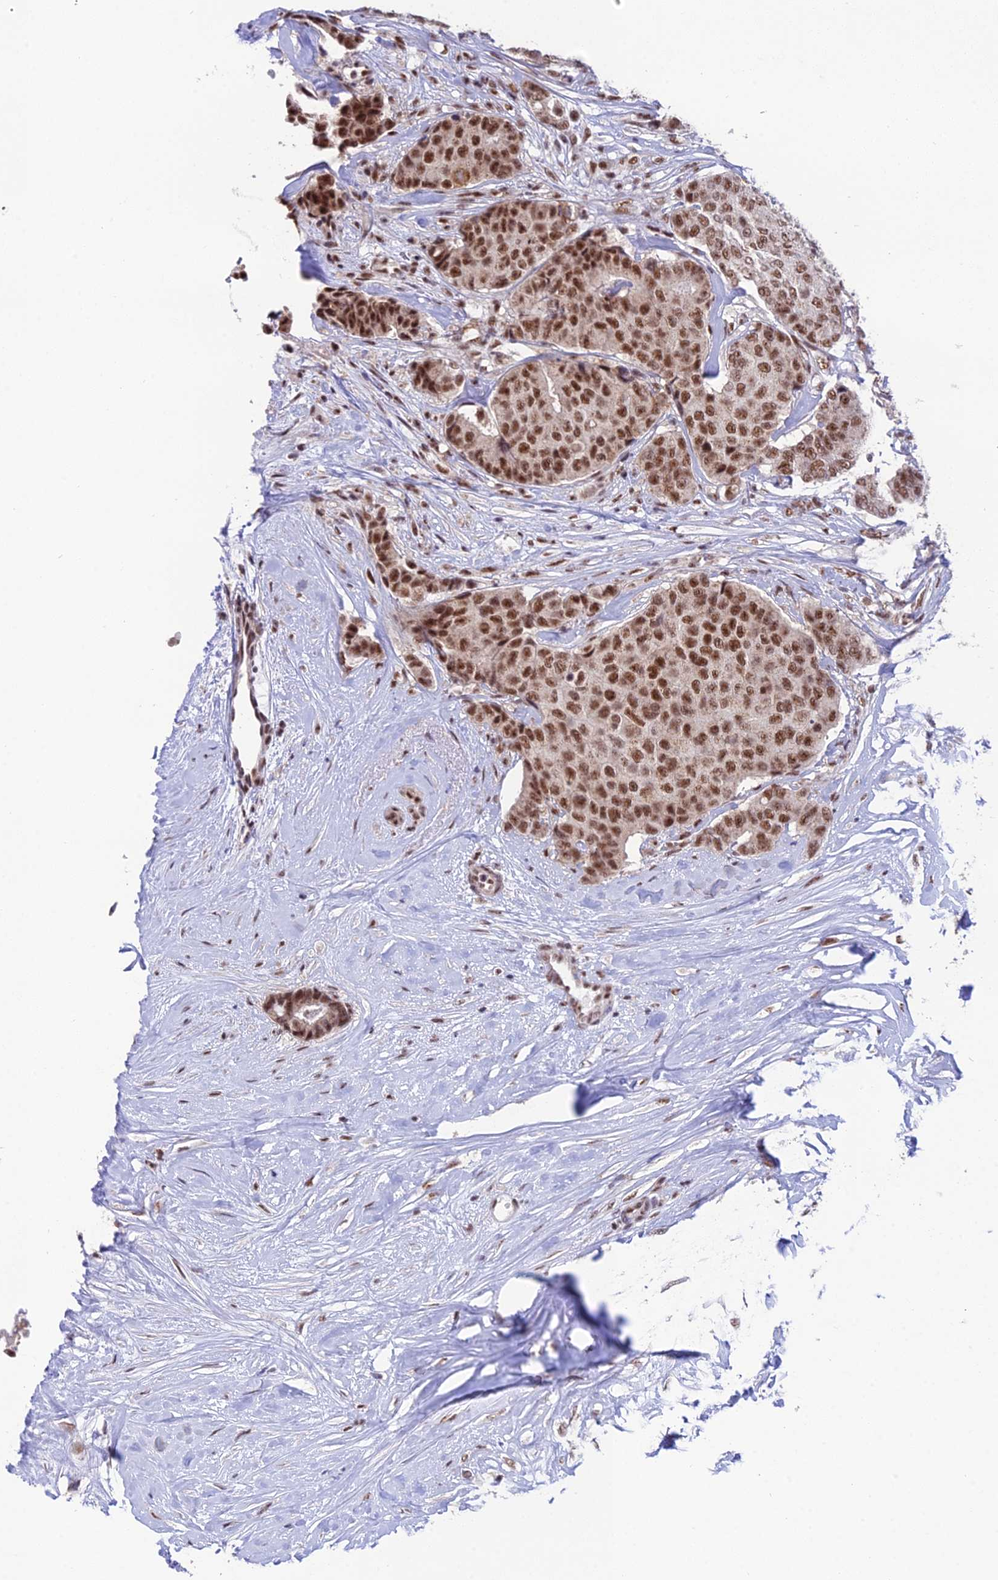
{"staining": {"intensity": "moderate", "quantity": ">75%", "location": "nuclear"}, "tissue": "breast cancer", "cell_type": "Tumor cells", "image_type": "cancer", "snomed": [{"axis": "morphology", "description": "Duct carcinoma"}, {"axis": "topography", "description": "Breast"}], "caption": "This is an image of immunohistochemistry (IHC) staining of infiltrating ductal carcinoma (breast), which shows moderate expression in the nuclear of tumor cells.", "gene": "THOC7", "patient": {"sex": "female", "age": 75}}